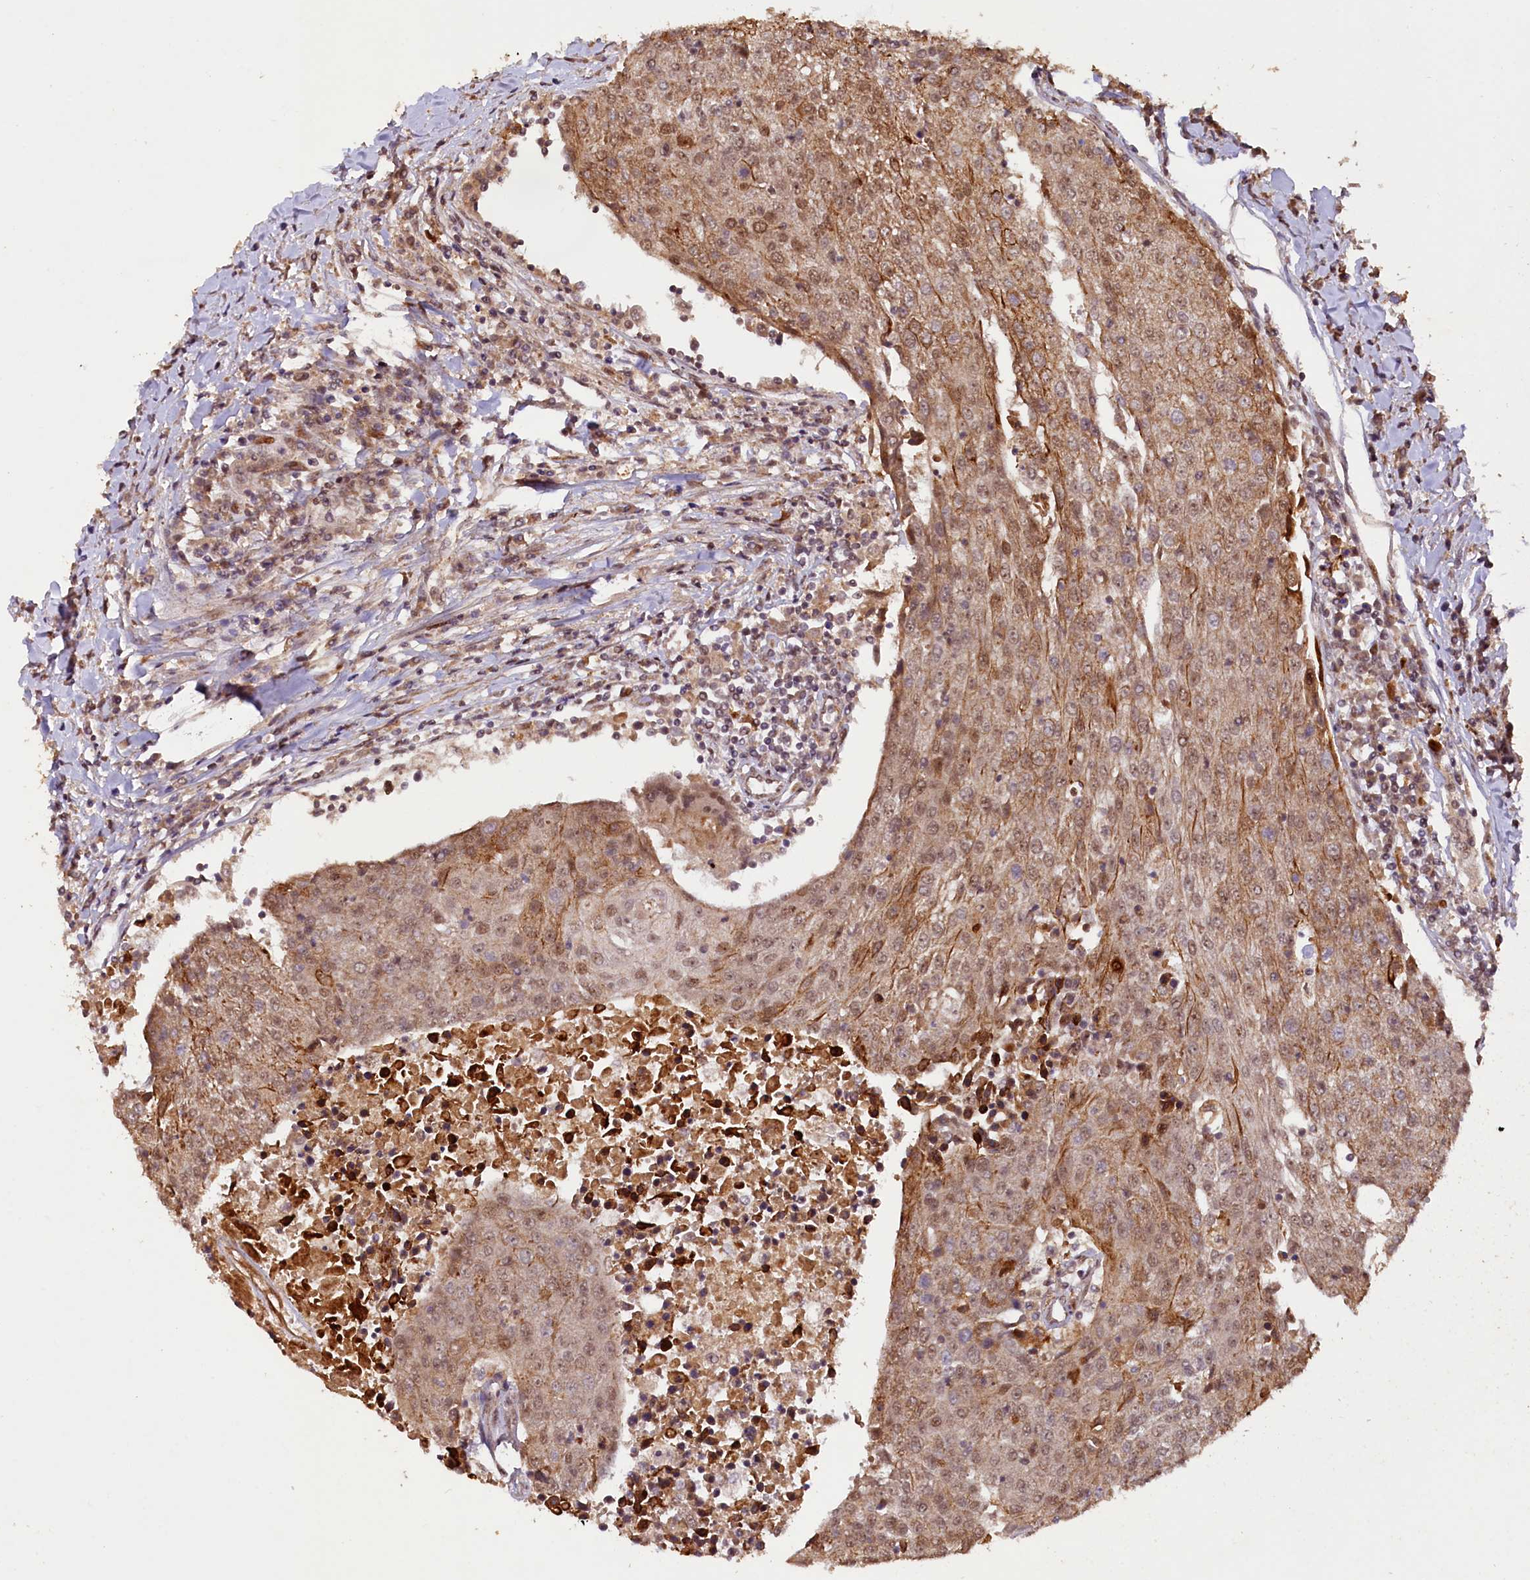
{"staining": {"intensity": "moderate", "quantity": ">75%", "location": "cytoplasmic/membranous,nuclear"}, "tissue": "urothelial cancer", "cell_type": "Tumor cells", "image_type": "cancer", "snomed": [{"axis": "morphology", "description": "Urothelial carcinoma, High grade"}, {"axis": "topography", "description": "Urinary bladder"}], "caption": "An immunohistochemistry (IHC) histopathology image of neoplastic tissue is shown. Protein staining in brown labels moderate cytoplasmic/membranous and nuclear positivity in urothelial cancer within tumor cells.", "gene": "SHPRH", "patient": {"sex": "female", "age": 85}}